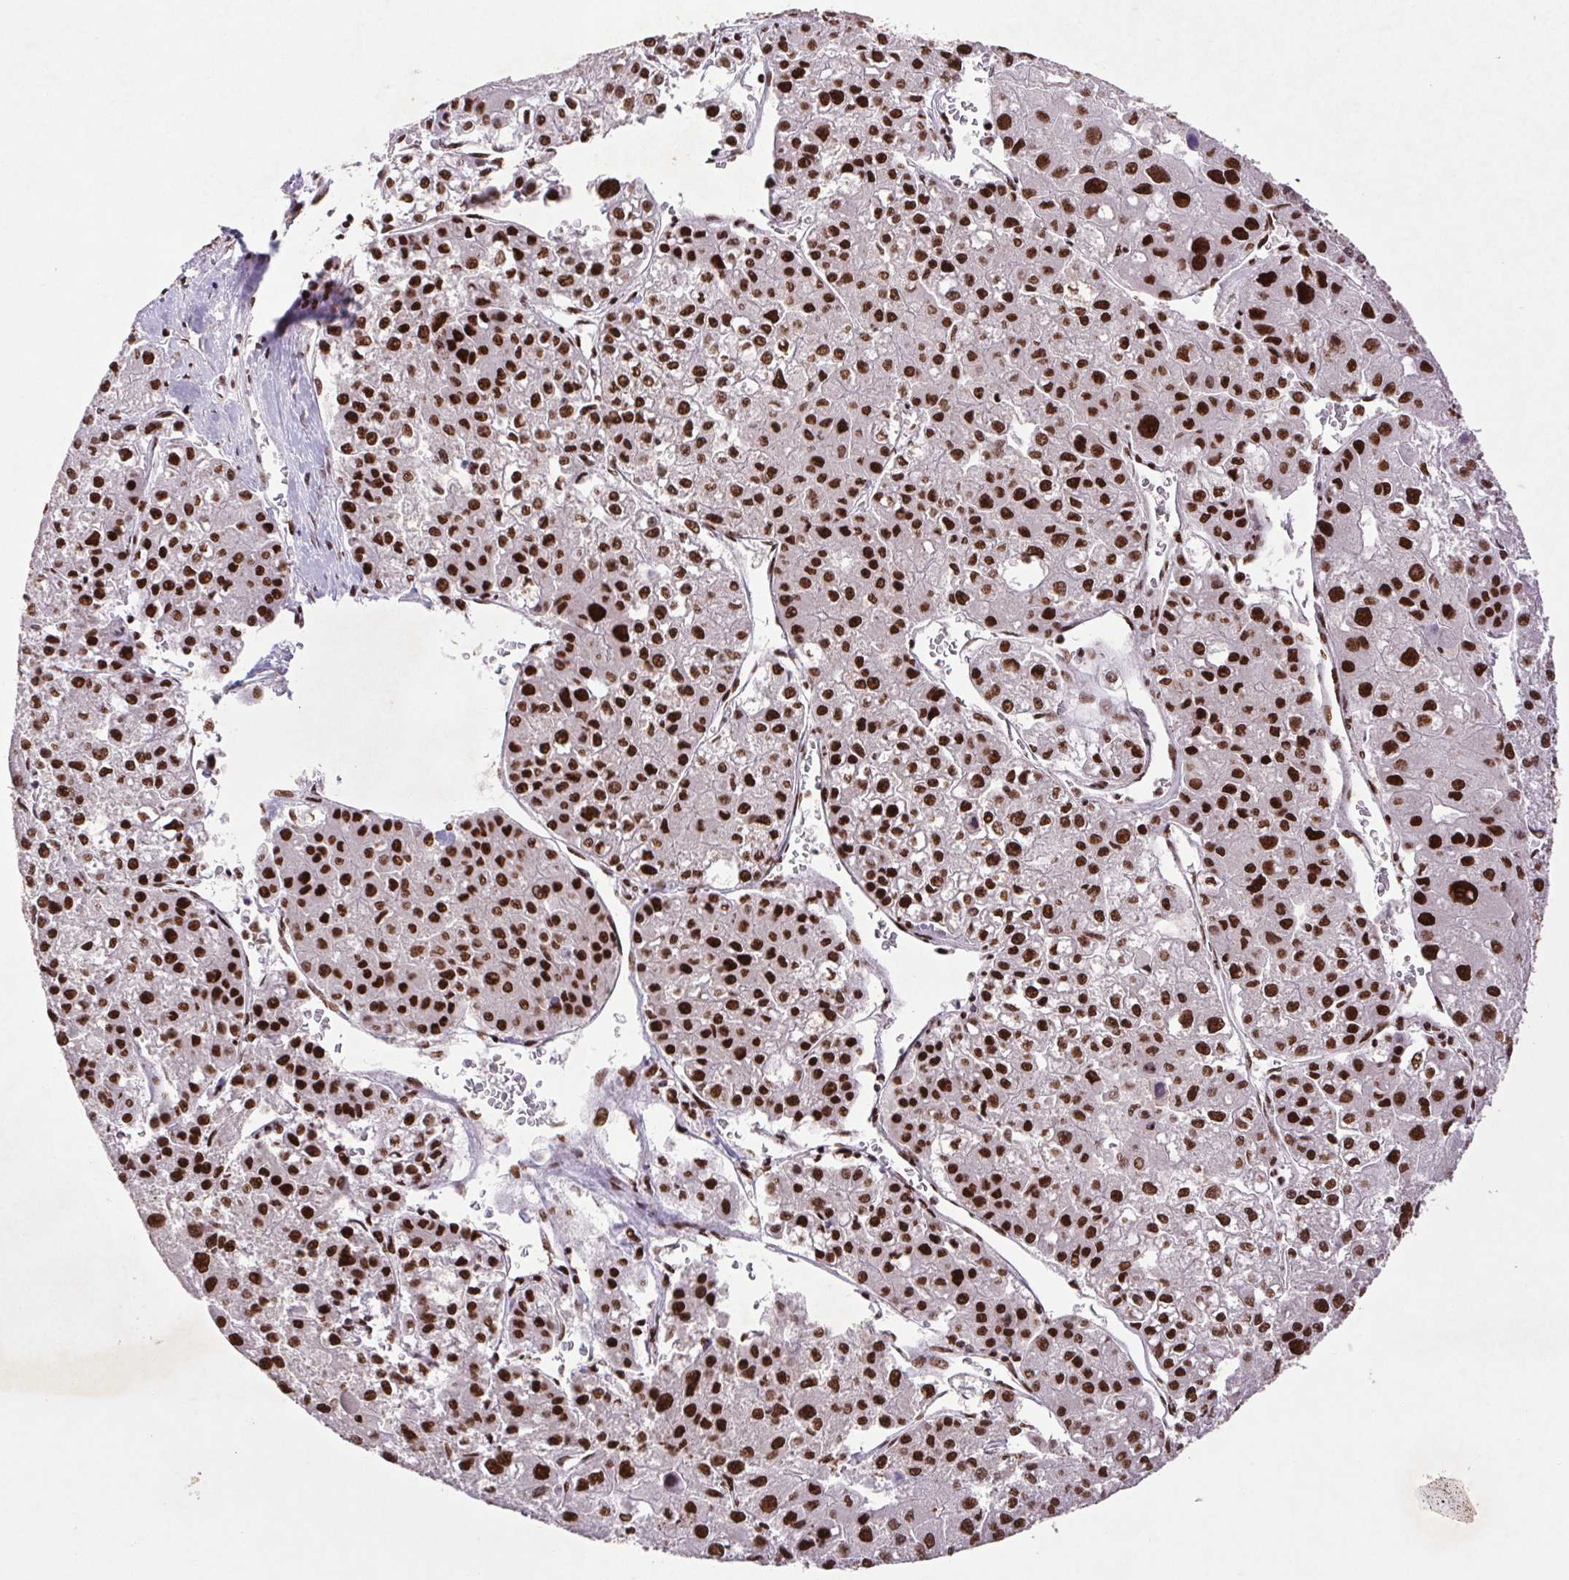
{"staining": {"intensity": "strong", "quantity": ">75%", "location": "nuclear"}, "tissue": "liver cancer", "cell_type": "Tumor cells", "image_type": "cancer", "snomed": [{"axis": "morphology", "description": "Carcinoma, Hepatocellular, NOS"}, {"axis": "topography", "description": "Liver"}], "caption": "IHC image of human liver cancer (hepatocellular carcinoma) stained for a protein (brown), which demonstrates high levels of strong nuclear positivity in about >75% of tumor cells.", "gene": "LDLRAD4", "patient": {"sex": "male", "age": 73}}